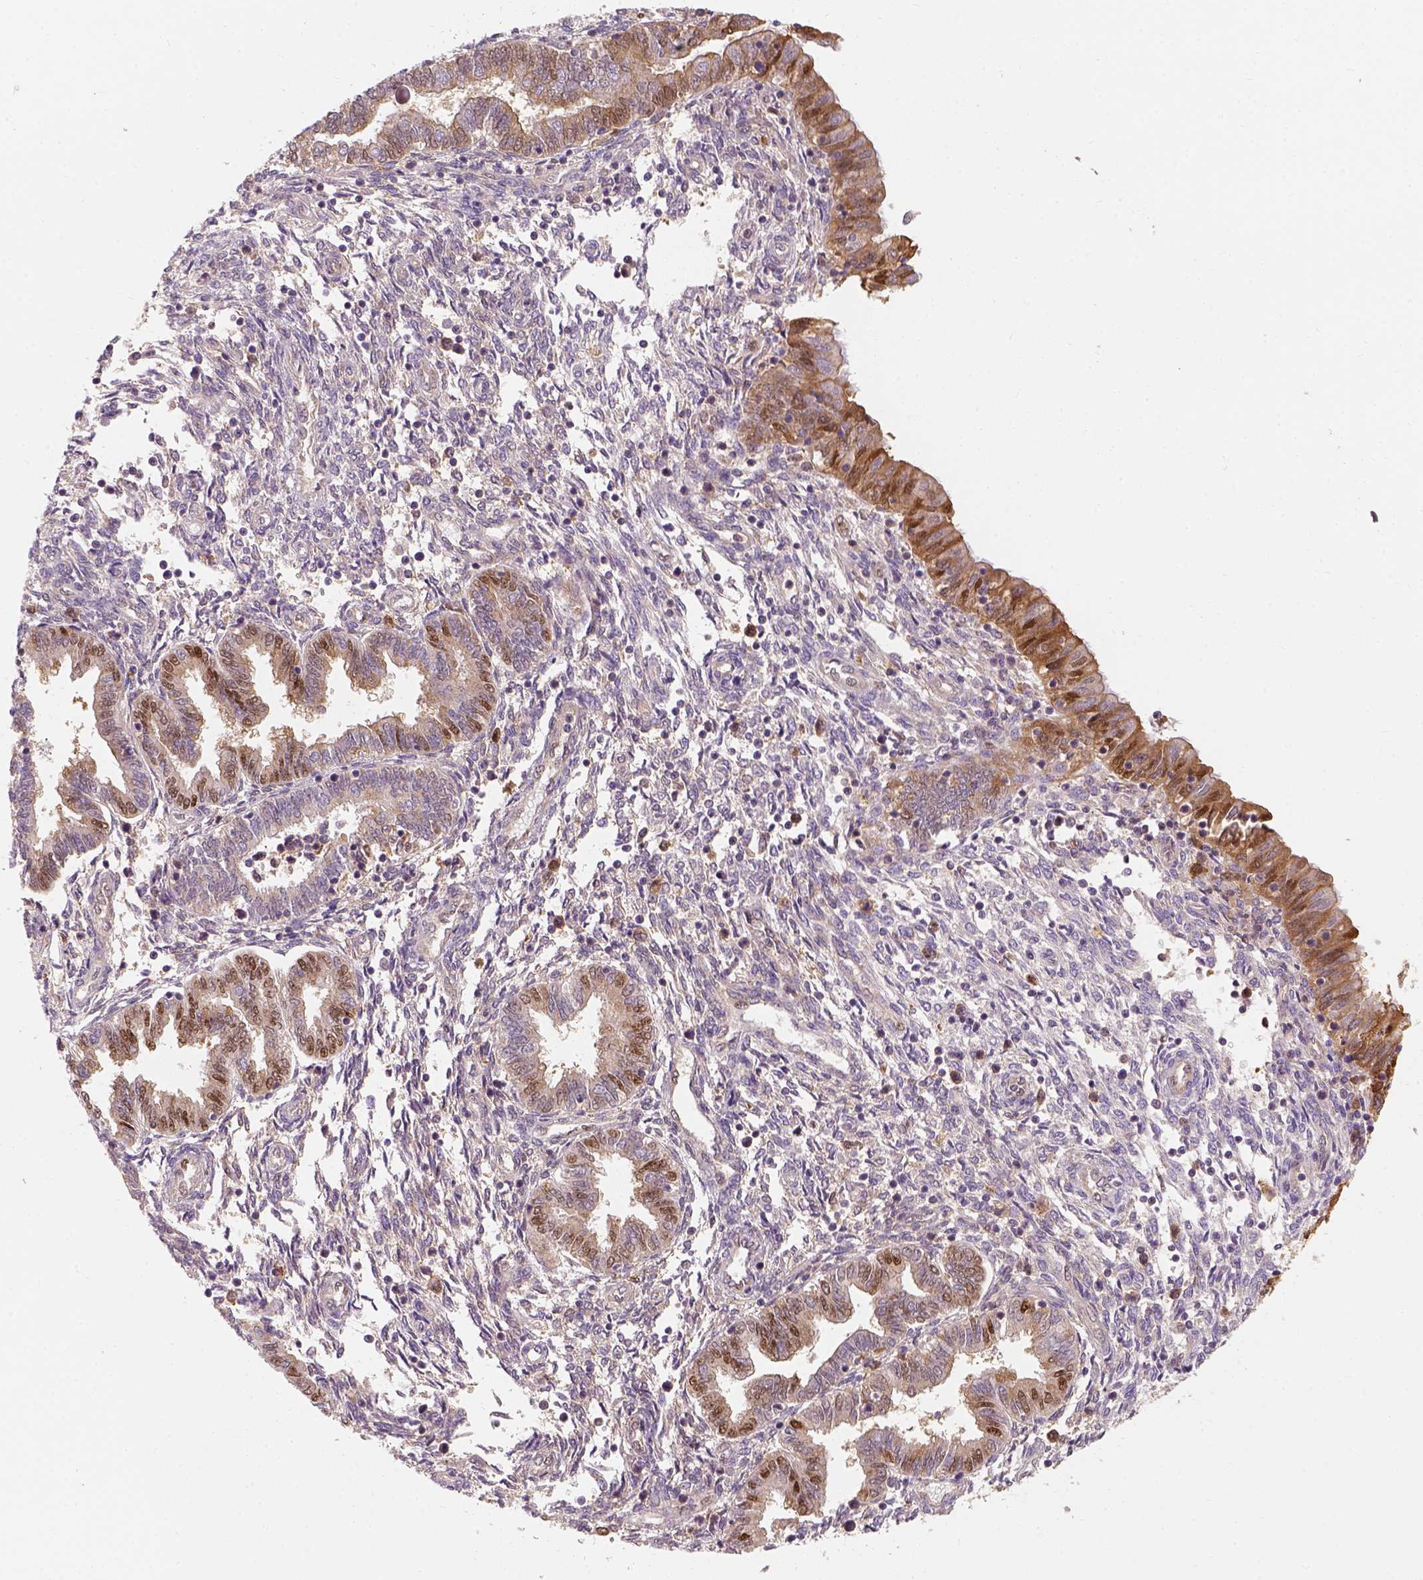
{"staining": {"intensity": "negative", "quantity": "none", "location": "none"}, "tissue": "endometrium", "cell_type": "Cells in endometrial stroma", "image_type": "normal", "snomed": [{"axis": "morphology", "description": "Normal tissue, NOS"}, {"axis": "topography", "description": "Endometrium"}], "caption": "An immunohistochemistry (IHC) histopathology image of unremarkable endometrium is shown. There is no staining in cells in endometrial stroma of endometrium. (Brightfield microscopy of DAB (3,3'-diaminobenzidine) immunohistochemistry at high magnification).", "gene": "SQSTM1", "patient": {"sex": "female", "age": 42}}